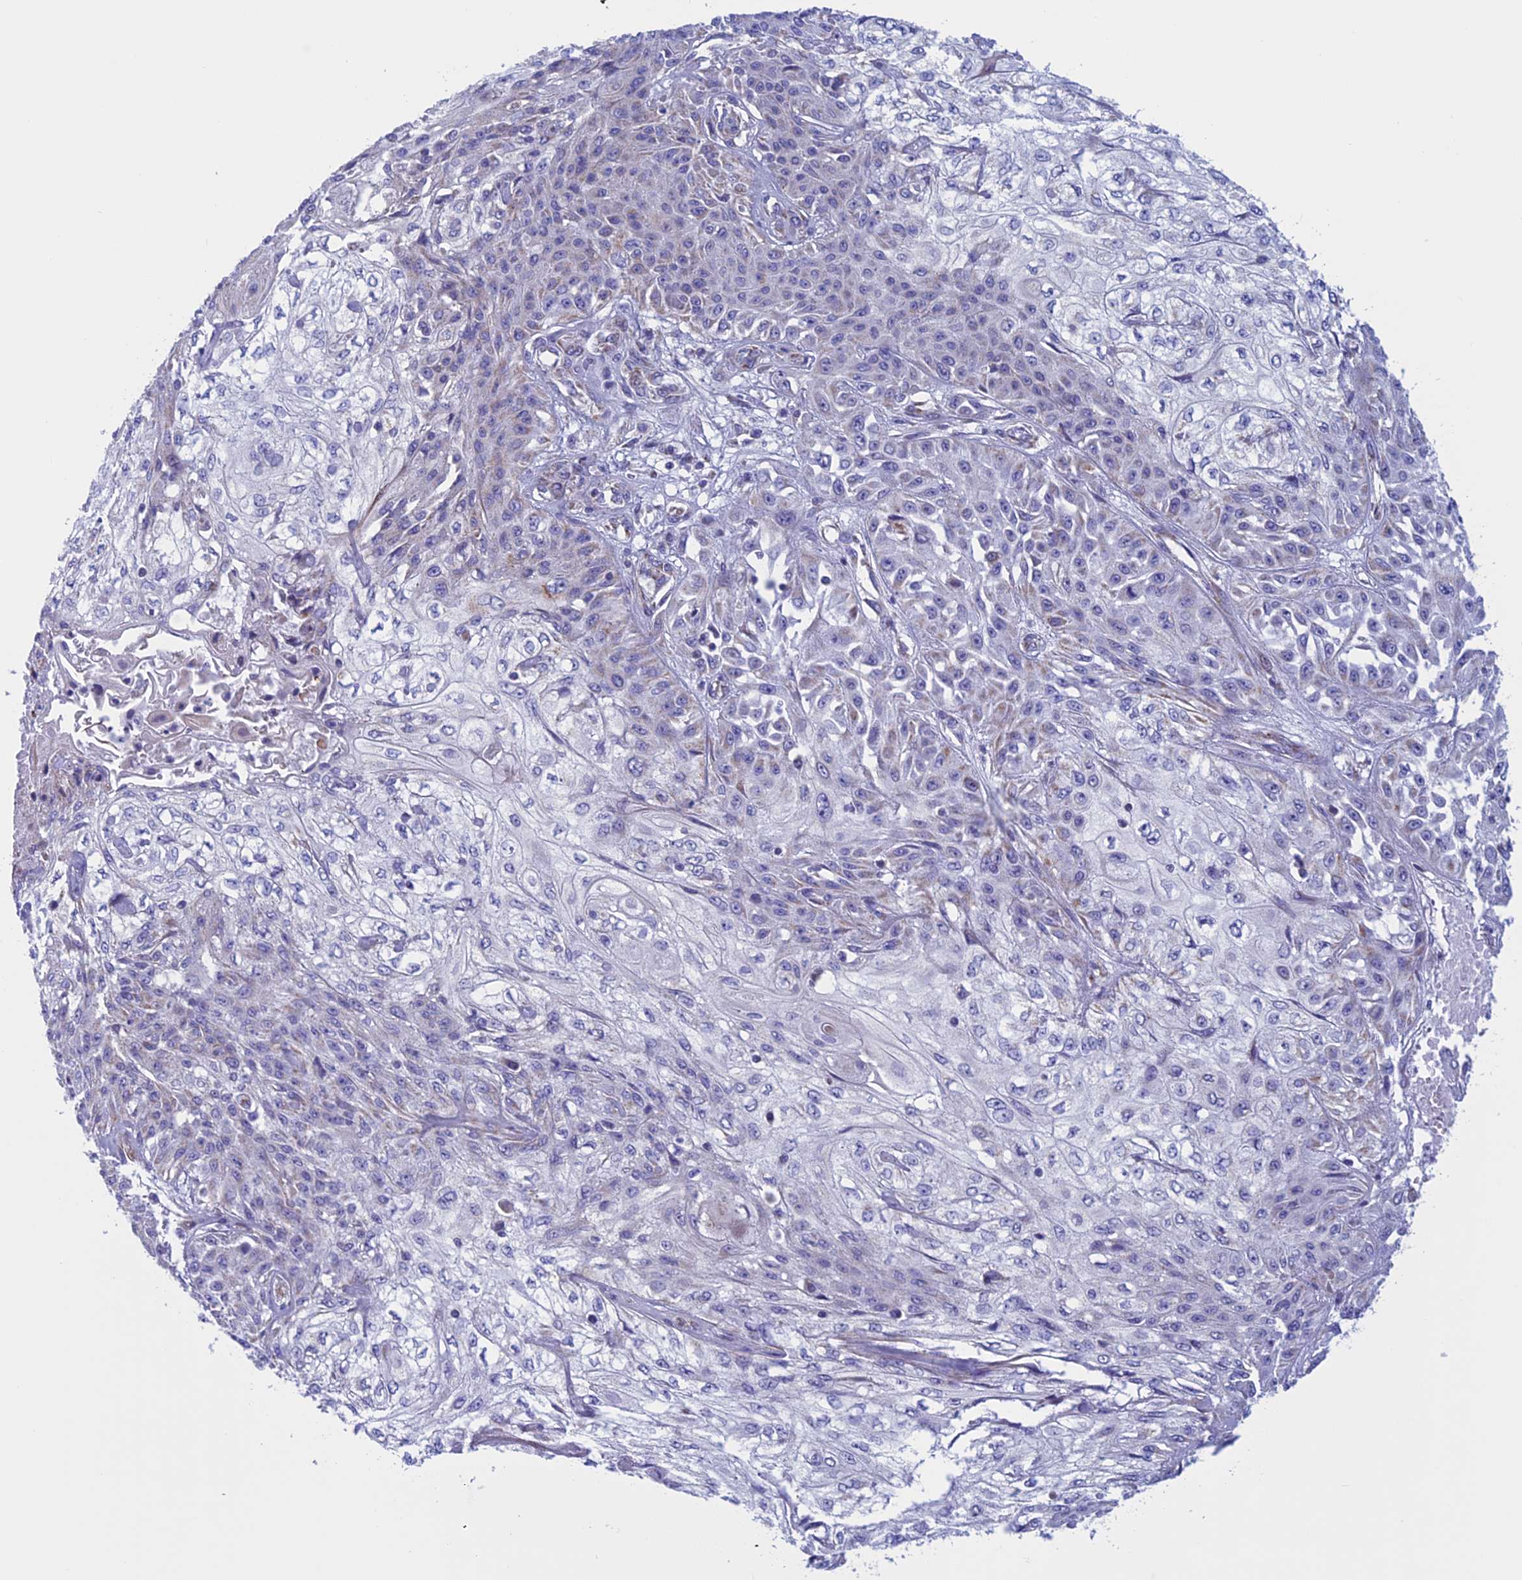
{"staining": {"intensity": "negative", "quantity": "none", "location": "none"}, "tissue": "skin cancer", "cell_type": "Tumor cells", "image_type": "cancer", "snomed": [{"axis": "morphology", "description": "Squamous cell carcinoma, NOS"}, {"axis": "morphology", "description": "Squamous cell carcinoma, metastatic, NOS"}, {"axis": "topography", "description": "Skin"}, {"axis": "topography", "description": "Lymph node"}], "caption": "IHC photomicrograph of neoplastic tissue: human skin cancer stained with DAB demonstrates no significant protein positivity in tumor cells.", "gene": "NDUFB9", "patient": {"sex": "male", "age": 75}}